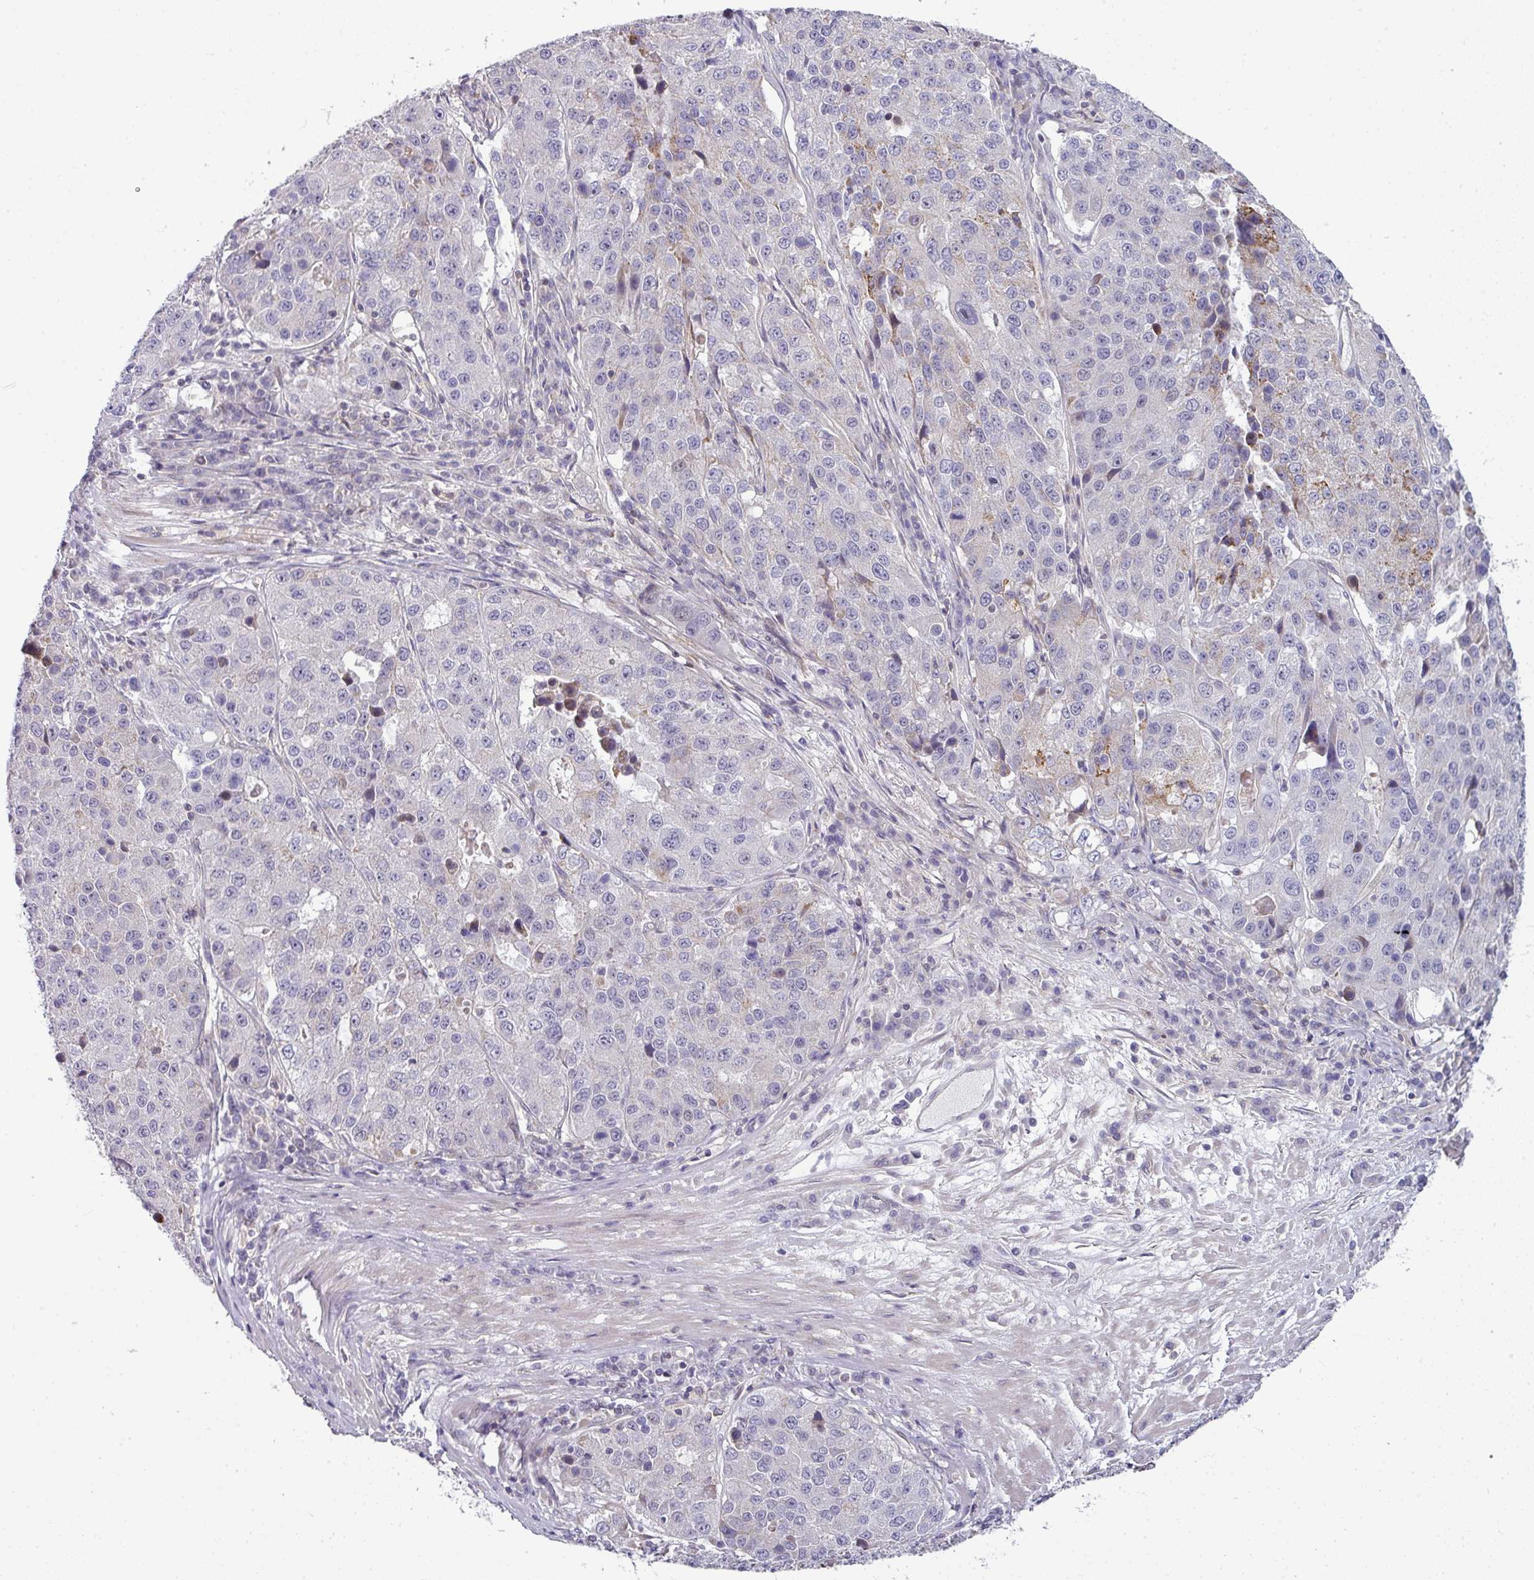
{"staining": {"intensity": "negative", "quantity": "none", "location": "none"}, "tissue": "stomach cancer", "cell_type": "Tumor cells", "image_type": "cancer", "snomed": [{"axis": "morphology", "description": "Adenocarcinoma, NOS"}, {"axis": "topography", "description": "Stomach"}], "caption": "DAB (3,3'-diaminobenzidine) immunohistochemical staining of human stomach cancer (adenocarcinoma) exhibits no significant positivity in tumor cells.", "gene": "STAT5A", "patient": {"sex": "male", "age": 71}}